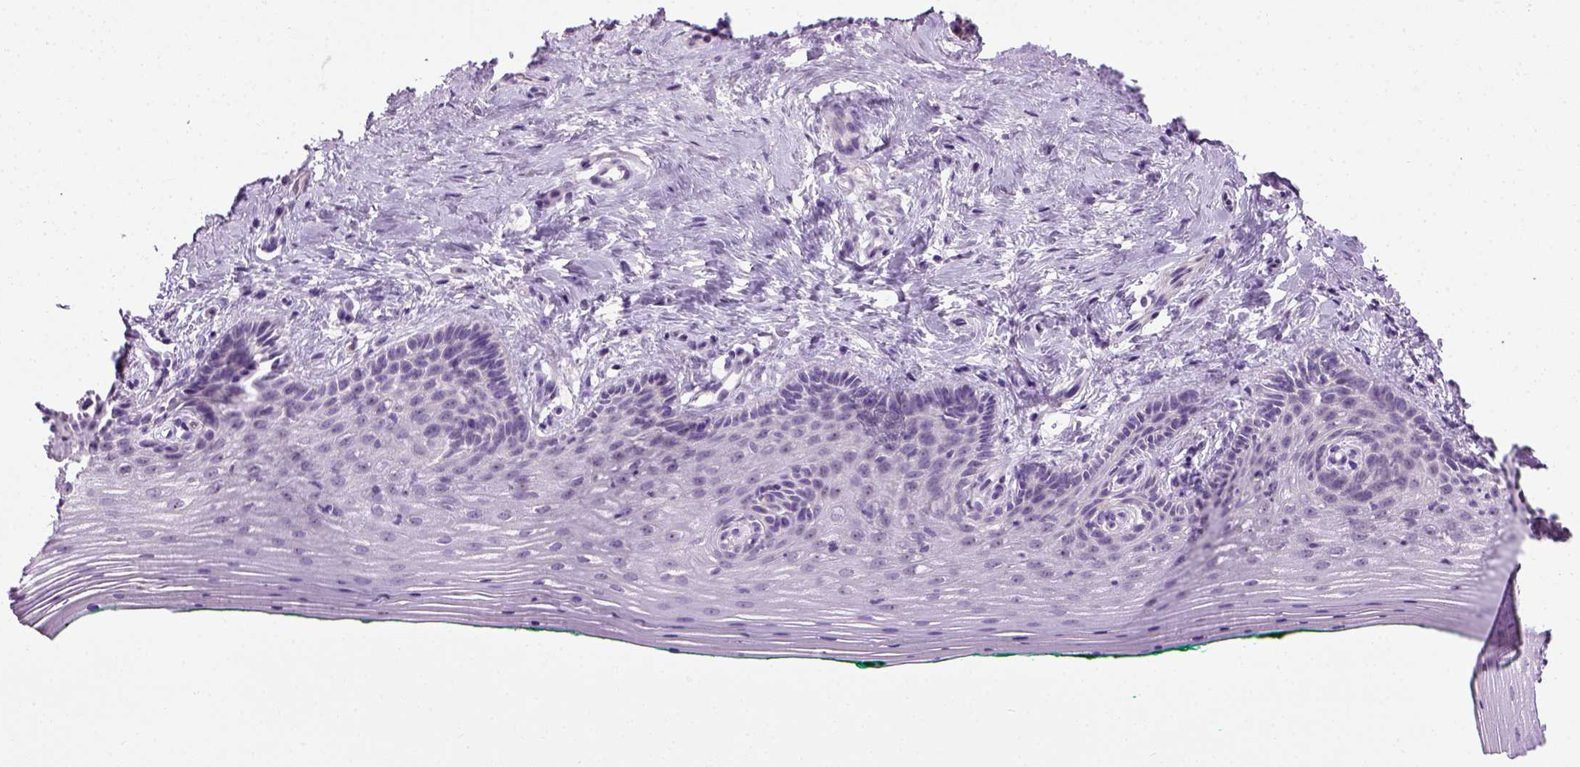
{"staining": {"intensity": "weak", "quantity": "25%-75%", "location": "nuclear"}, "tissue": "vagina", "cell_type": "Squamous epithelial cells", "image_type": "normal", "snomed": [{"axis": "morphology", "description": "Normal tissue, NOS"}, {"axis": "topography", "description": "Vagina"}], "caption": "A micrograph of human vagina stained for a protein exhibits weak nuclear brown staining in squamous epithelial cells.", "gene": "UTP4", "patient": {"sex": "female", "age": 45}}